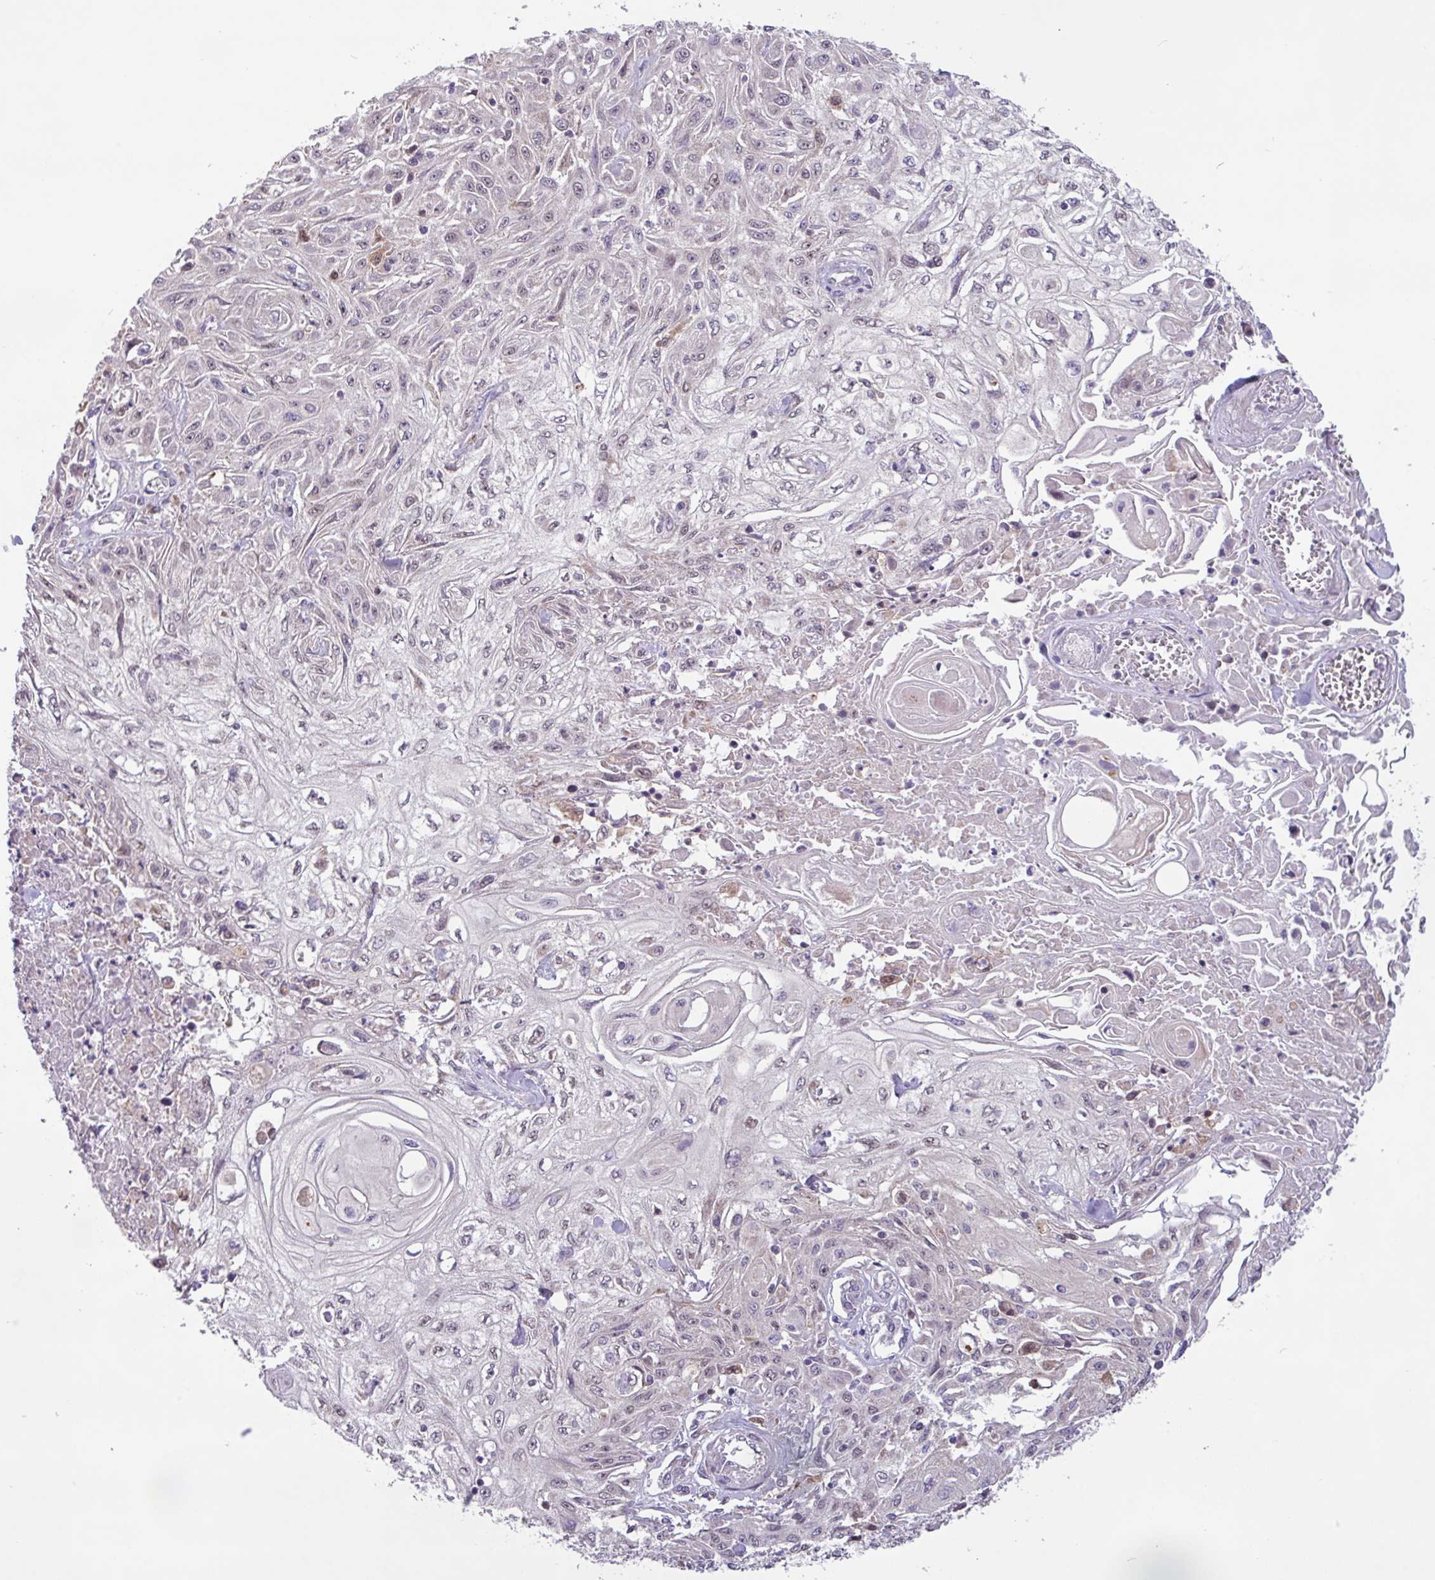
{"staining": {"intensity": "weak", "quantity": "<25%", "location": "nuclear"}, "tissue": "skin cancer", "cell_type": "Tumor cells", "image_type": "cancer", "snomed": [{"axis": "morphology", "description": "Squamous cell carcinoma, NOS"}, {"axis": "morphology", "description": "Squamous cell carcinoma, metastatic, NOS"}, {"axis": "topography", "description": "Skin"}, {"axis": "topography", "description": "Lymph node"}], "caption": "High power microscopy photomicrograph of an IHC image of skin cancer (metastatic squamous cell carcinoma), revealing no significant positivity in tumor cells.", "gene": "BRD3", "patient": {"sex": "male", "age": 75}}